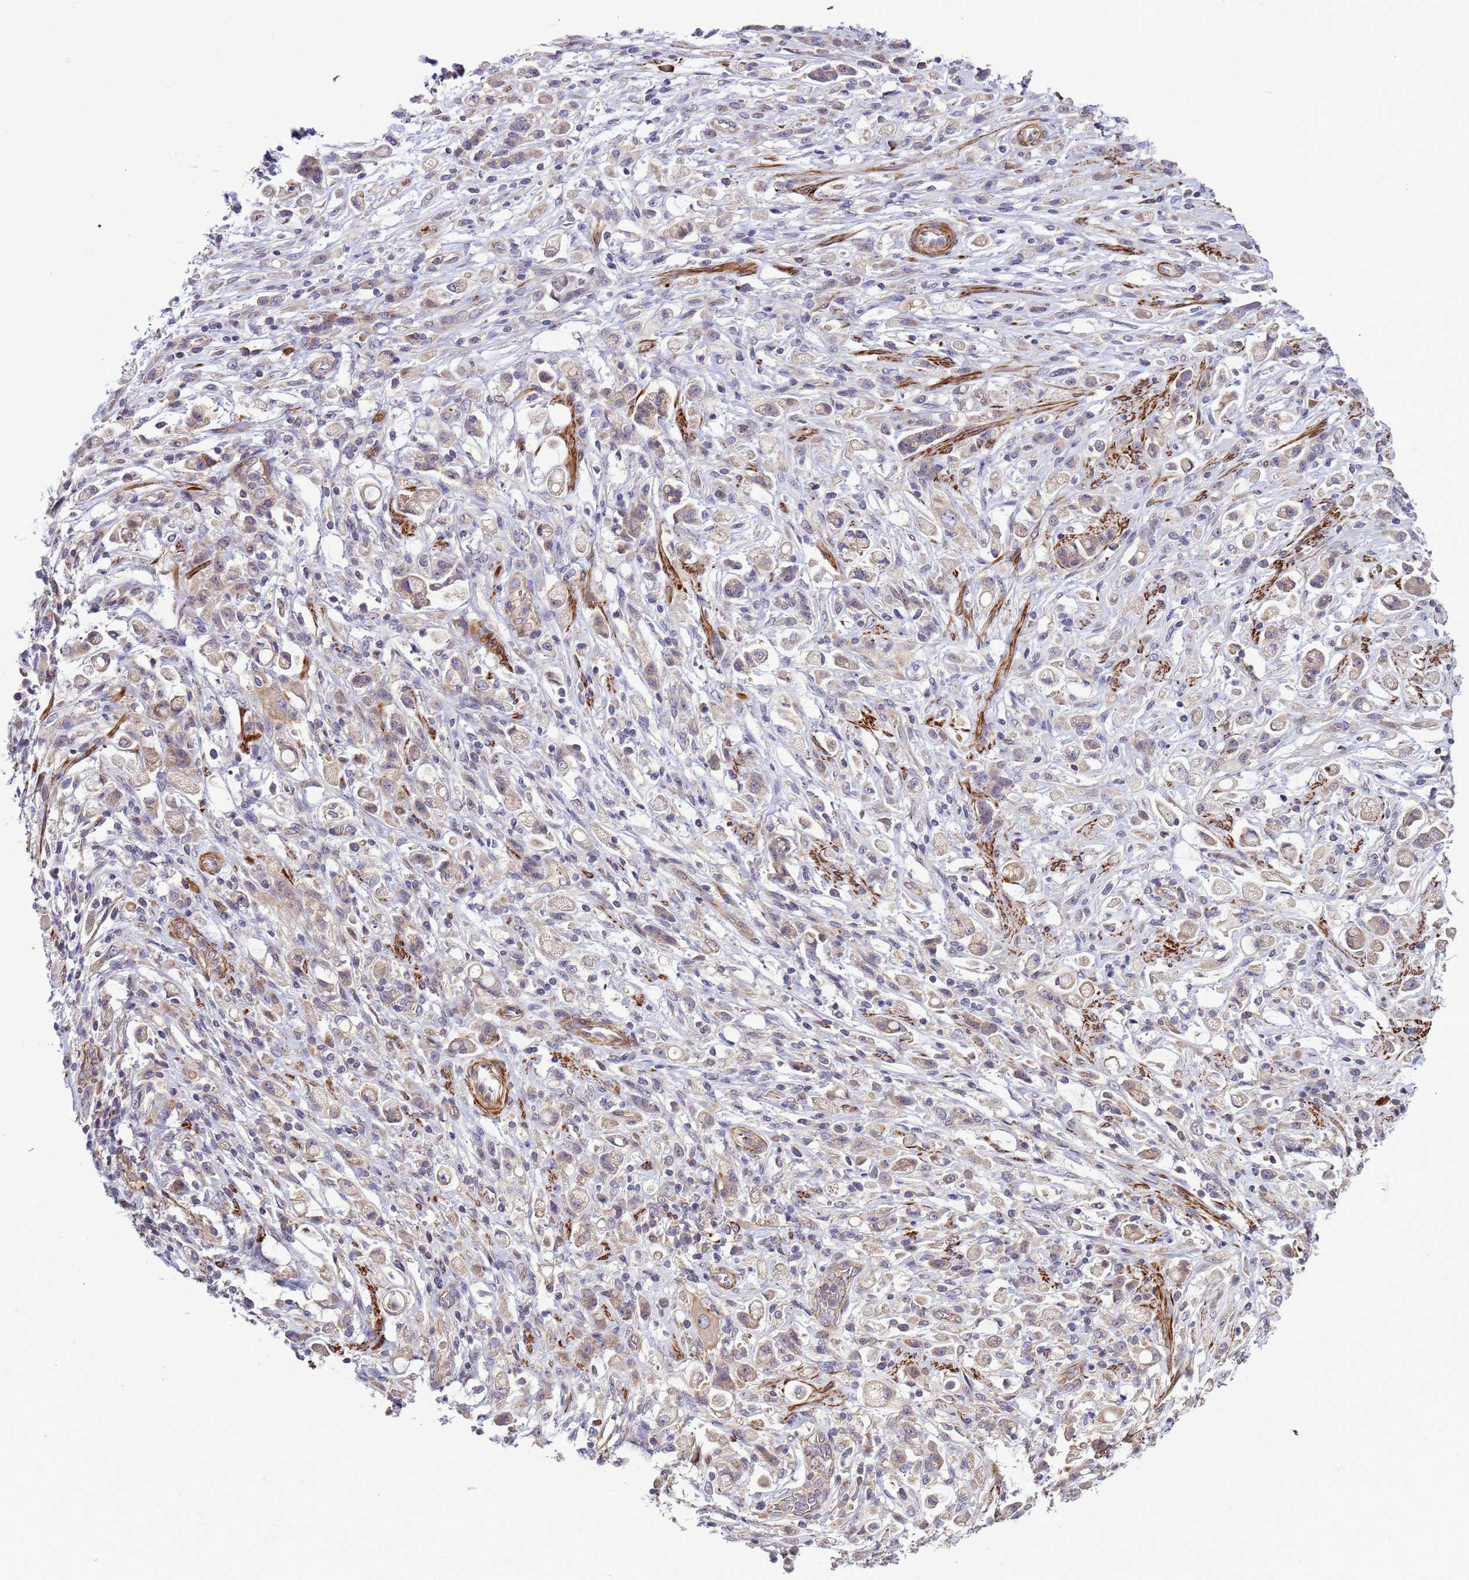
{"staining": {"intensity": "weak", "quantity": "<25%", "location": "cytoplasmic/membranous"}, "tissue": "stomach cancer", "cell_type": "Tumor cells", "image_type": "cancer", "snomed": [{"axis": "morphology", "description": "Adenocarcinoma, NOS"}, {"axis": "topography", "description": "Stomach"}], "caption": "A high-resolution photomicrograph shows immunohistochemistry (IHC) staining of stomach cancer (adenocarcinoma), which displays no significant positivity in tumor cells.", "gene": "GEN1", "patient": {"sex": "female", "age": 60}}